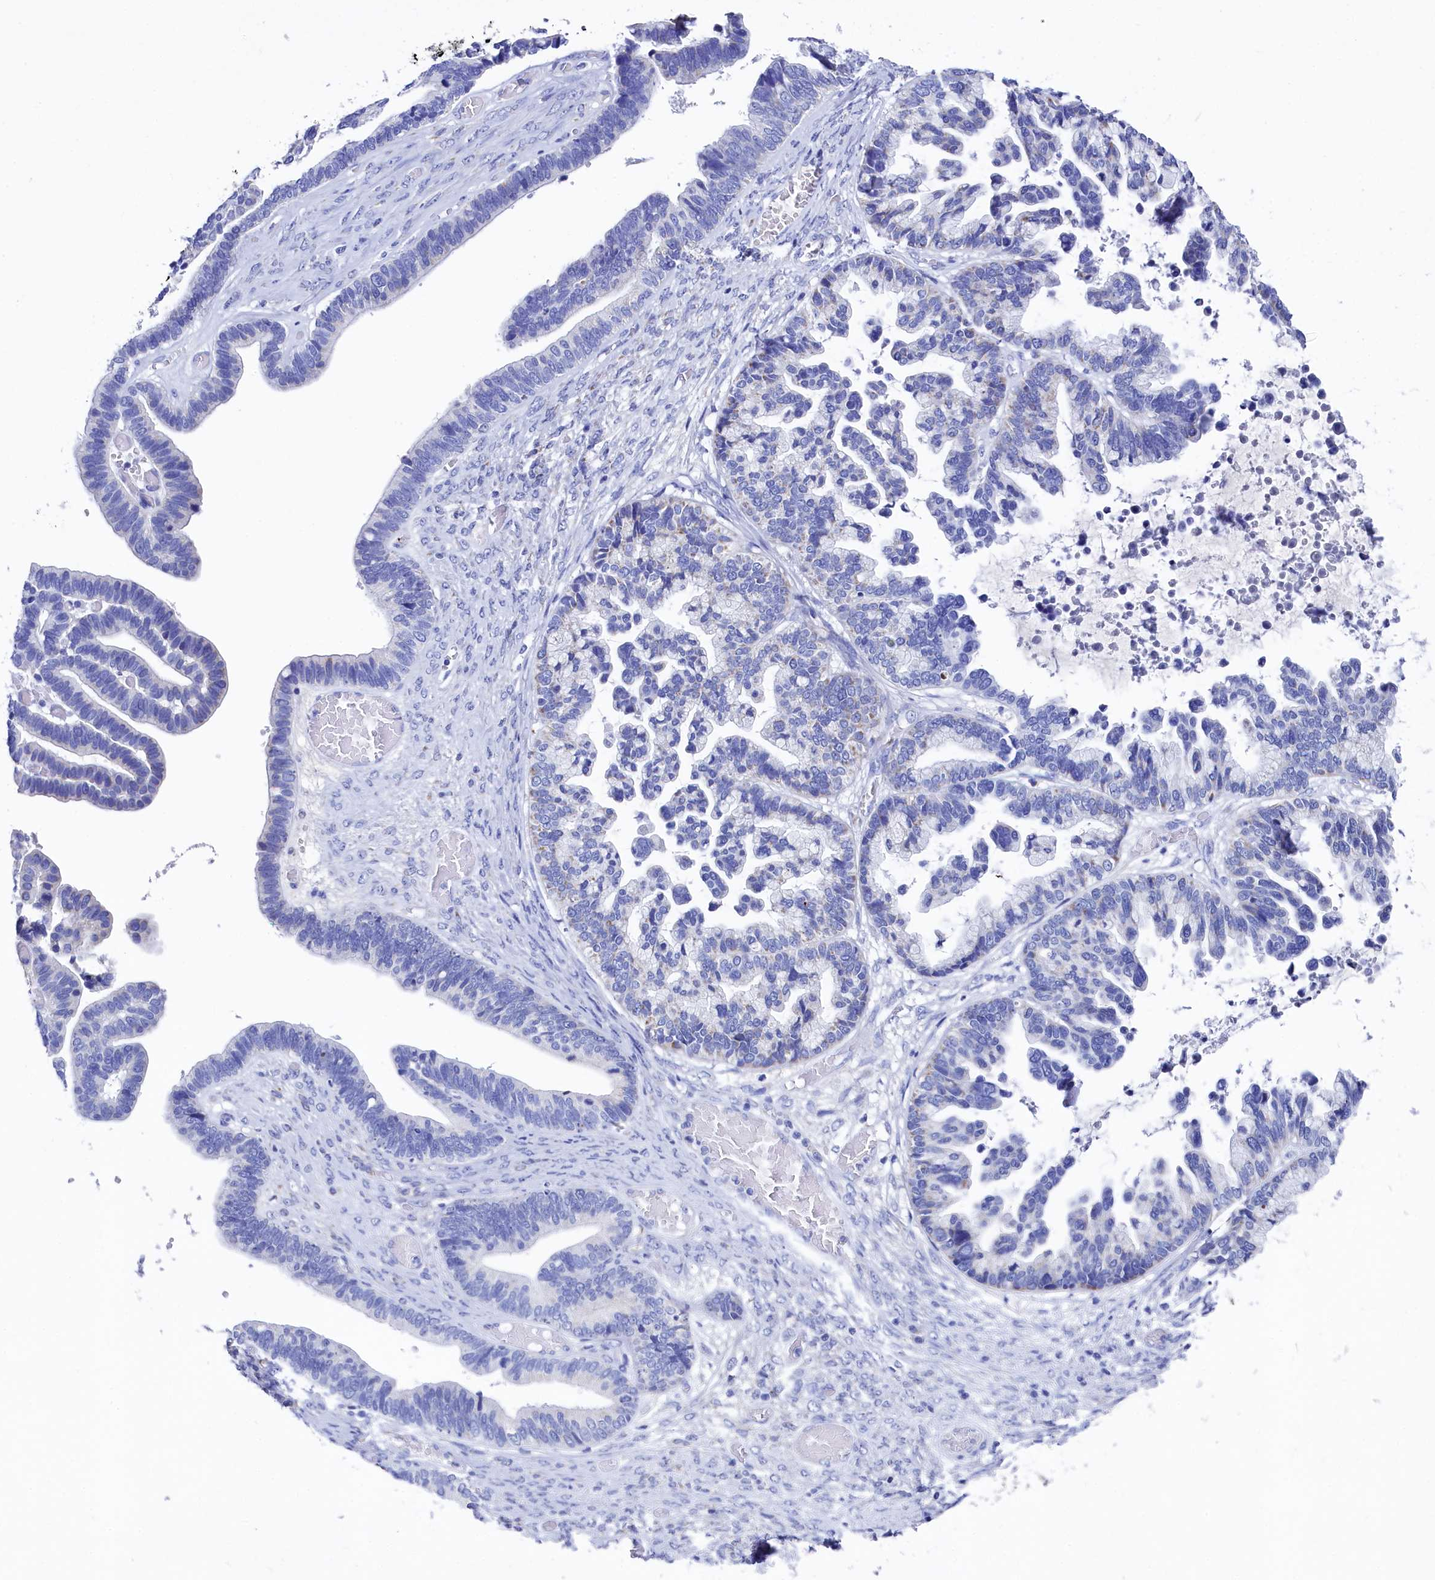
{"staining": {"intensity": "negative", "quantity": "none", "location": "none"}, "tissue": "ovarian cancer", "cell_type": "Tumor cells", "image_type": "cancer", "snomed": [{"axis": "morphology", "description": "Cystadenocarcinoma, serous, NOS"}, {"axis": "topography", "description": "Ovary"}], "caption": "Tumor cells show no significant protein expression in ovarian cancer (serous cystadenocarcinoma). The staining is performed using DAB (3,3'-diaminobenzidine) brown chromogen with nuclei counter-stained in using hematoxylin.", "gene": "MMAB", "patient": {"sex": "female", "age": 56}}